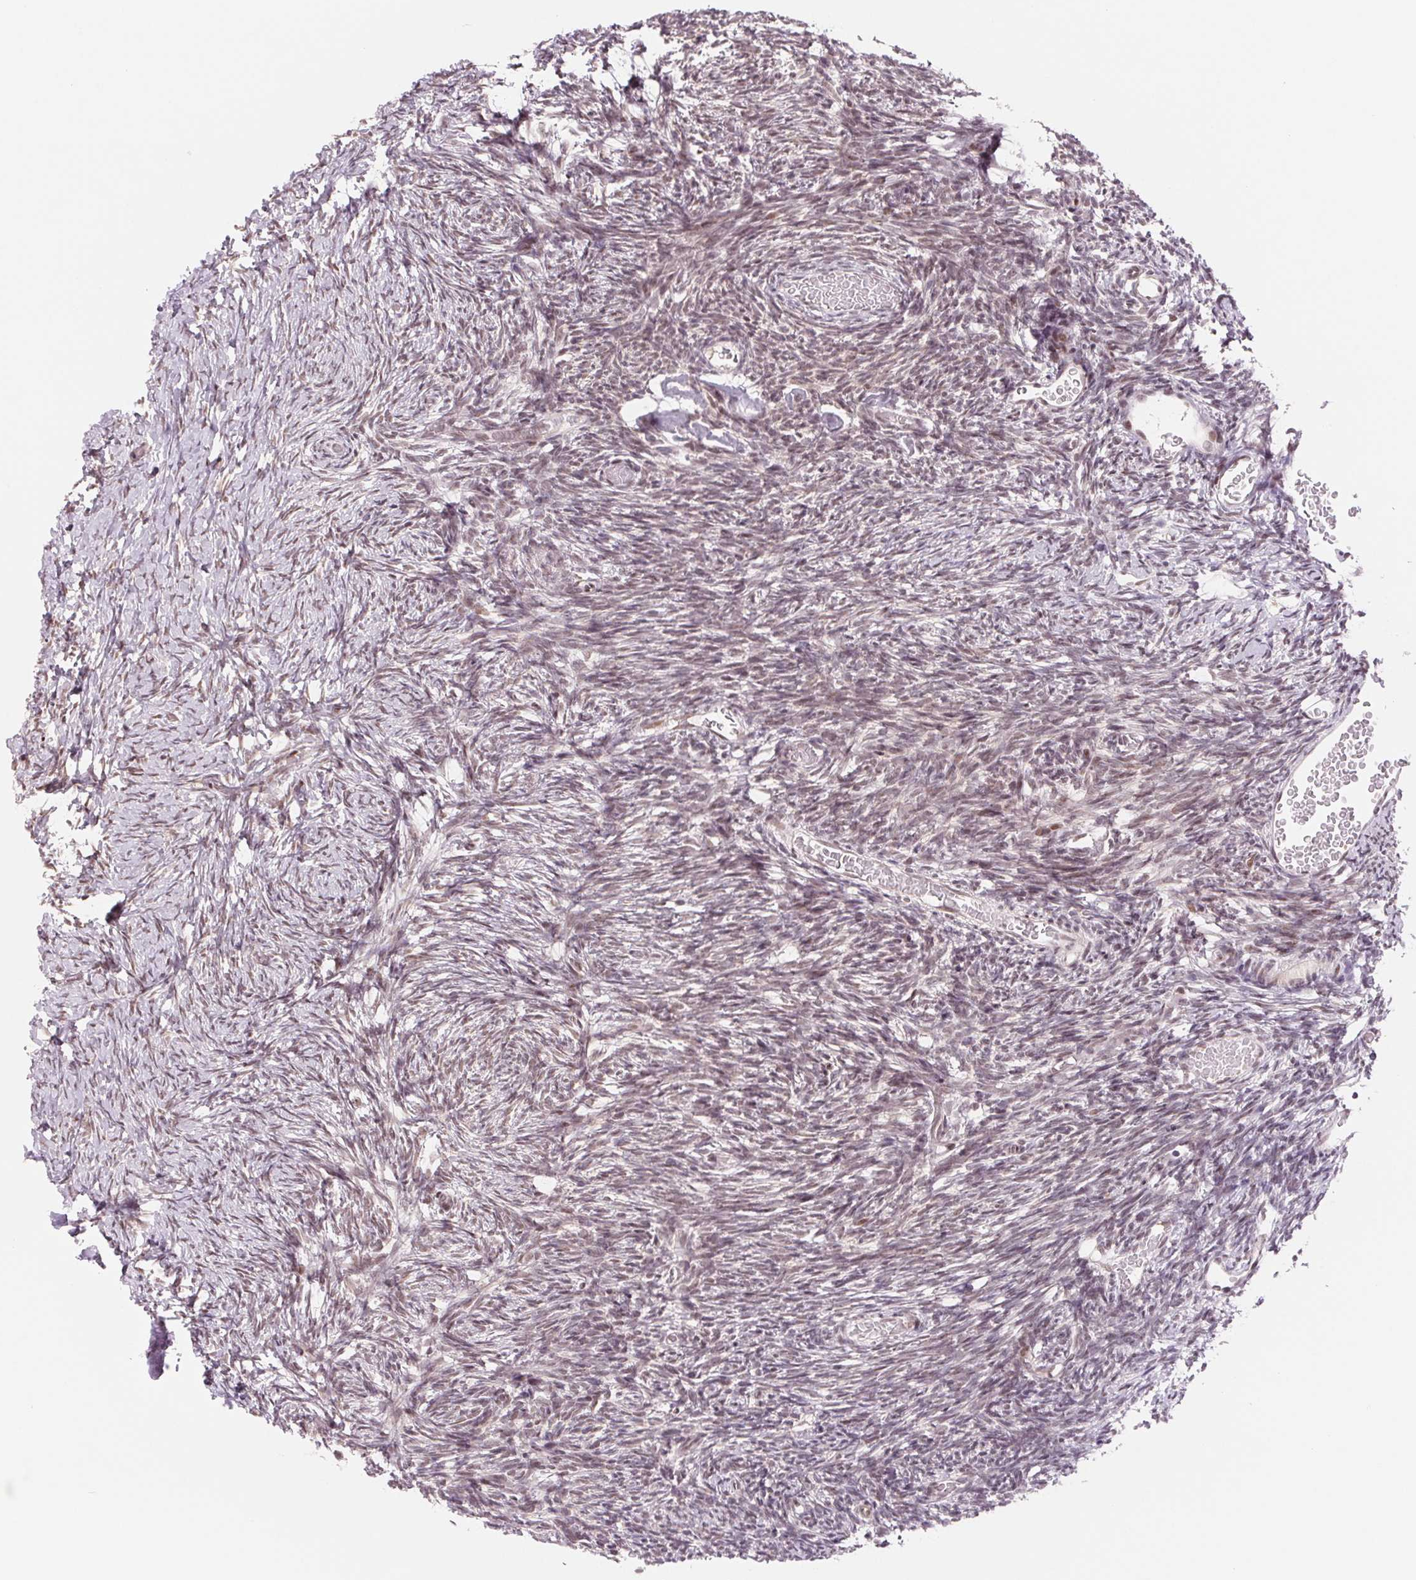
{"staining": {"intensity": "moderate", "quantity": ">75%", "location": "nuclear"}, "tissue": "ovary", "cell_type": "Follicle cells", "image_type": "normal", "snomed": [{"axis": "morphology", "description": "Normal tissue, NOS"}, {"axis": "topography", "description": "Ovary"}], "caption": "Follicle cells demonstrate medium levels of moderate nuclear positivity in approximately >75% of cells in normal ovary.", "gene": "DNAJB6", "patient": {"sex": "female", "age": 39}}